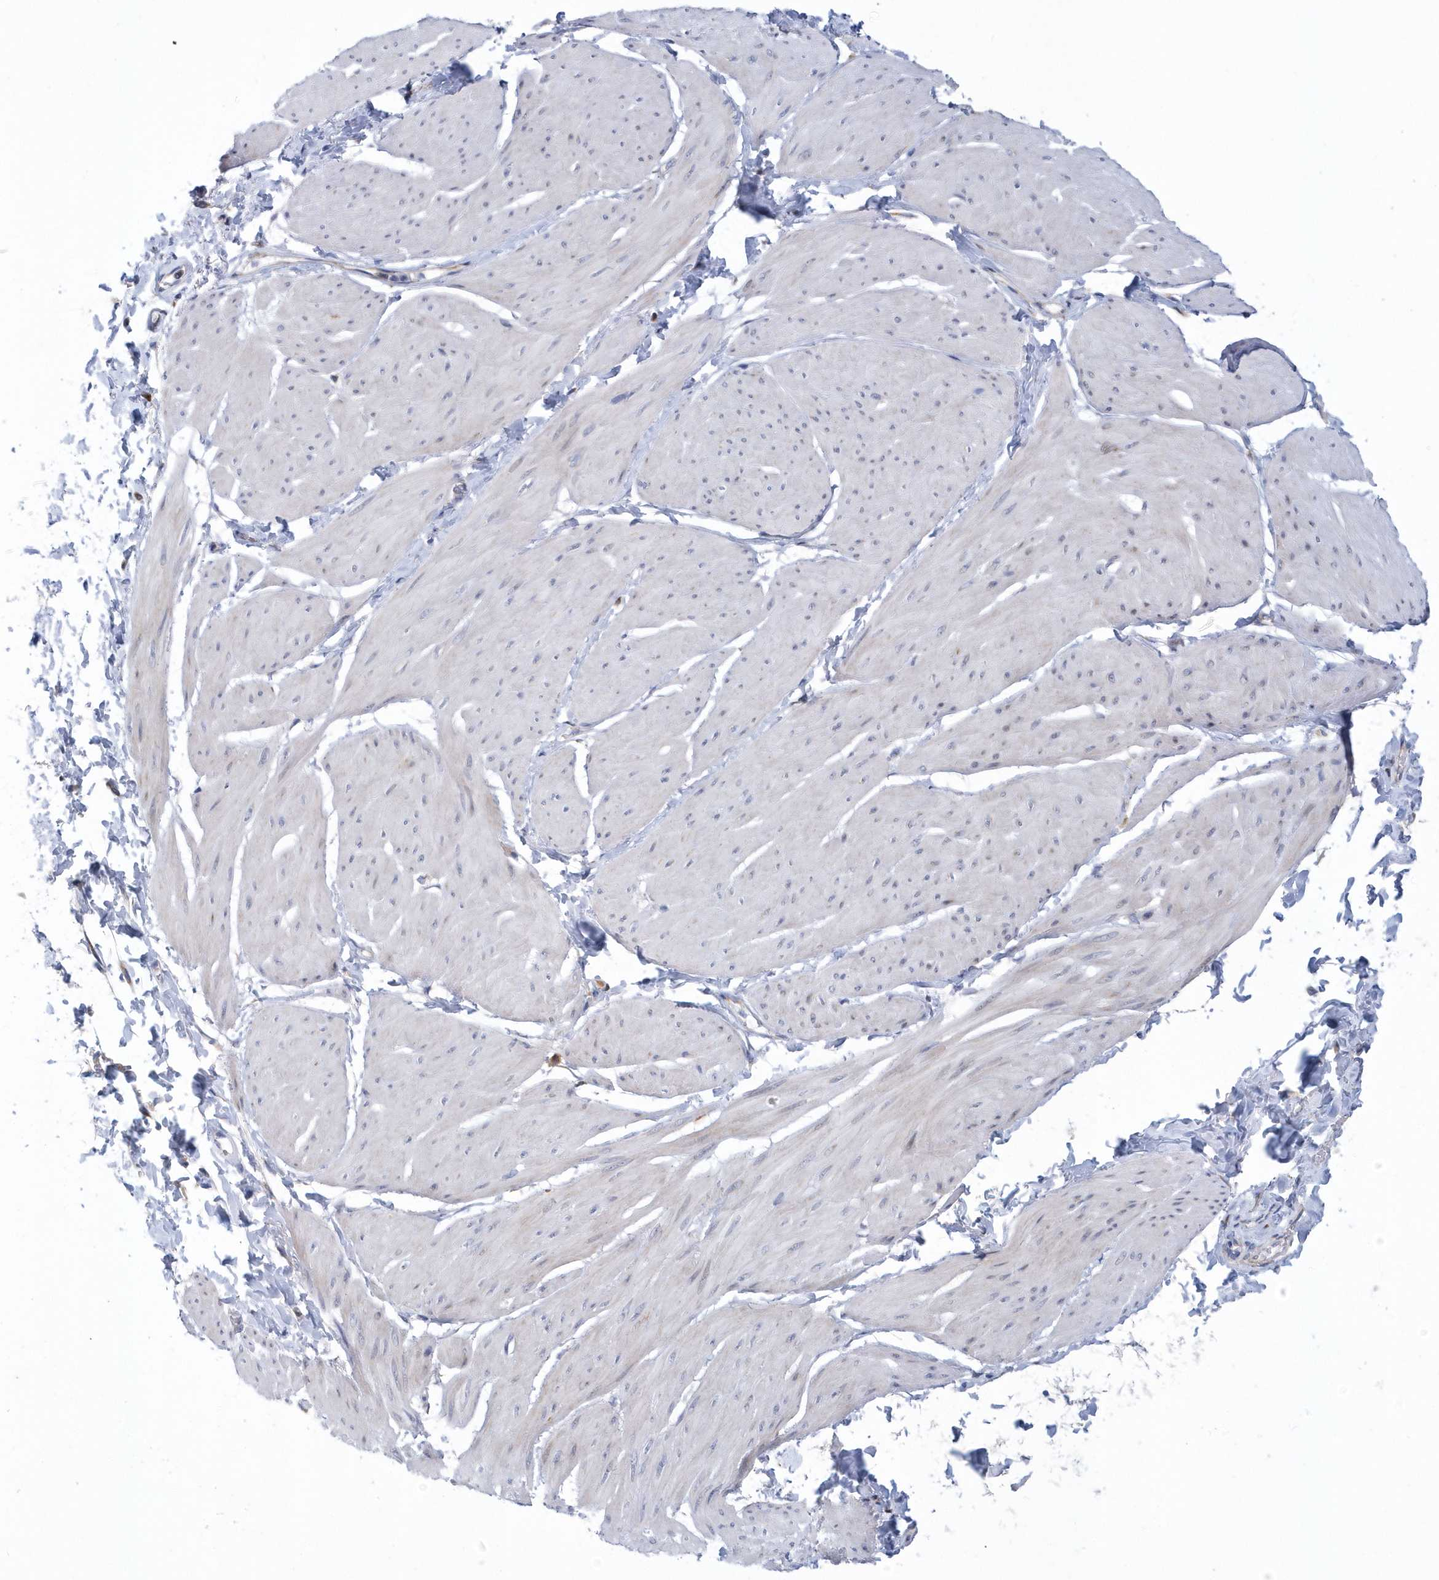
{"staining": {"intensity": "negative", "quantity": "none", "location": "none"}, "tissue": "smooth muscle", "cell_type": "Smooth muscle cells", "image_type": "normal", "snomed": [{"axis": "morphology", "description": "Urothelial carcinoma, High grade"}, {"axis": "topography", "description": "Urinary bladder"}], "caption": "DAB (3,3'-diaminobenzidine) immunohistochemical staining of unremarkable human smooth muscle reveals no significant positivity in smooth muscle cells. Brightfield microscopy of immunohistochemistry (IHC) stained with DAB (3,3'-diaminobenzidine) (brown) and hematoxylin (blue), captured at high magnification.", "gene": "VWA5B2", "patient": {"sex": "male", "age": 46}}